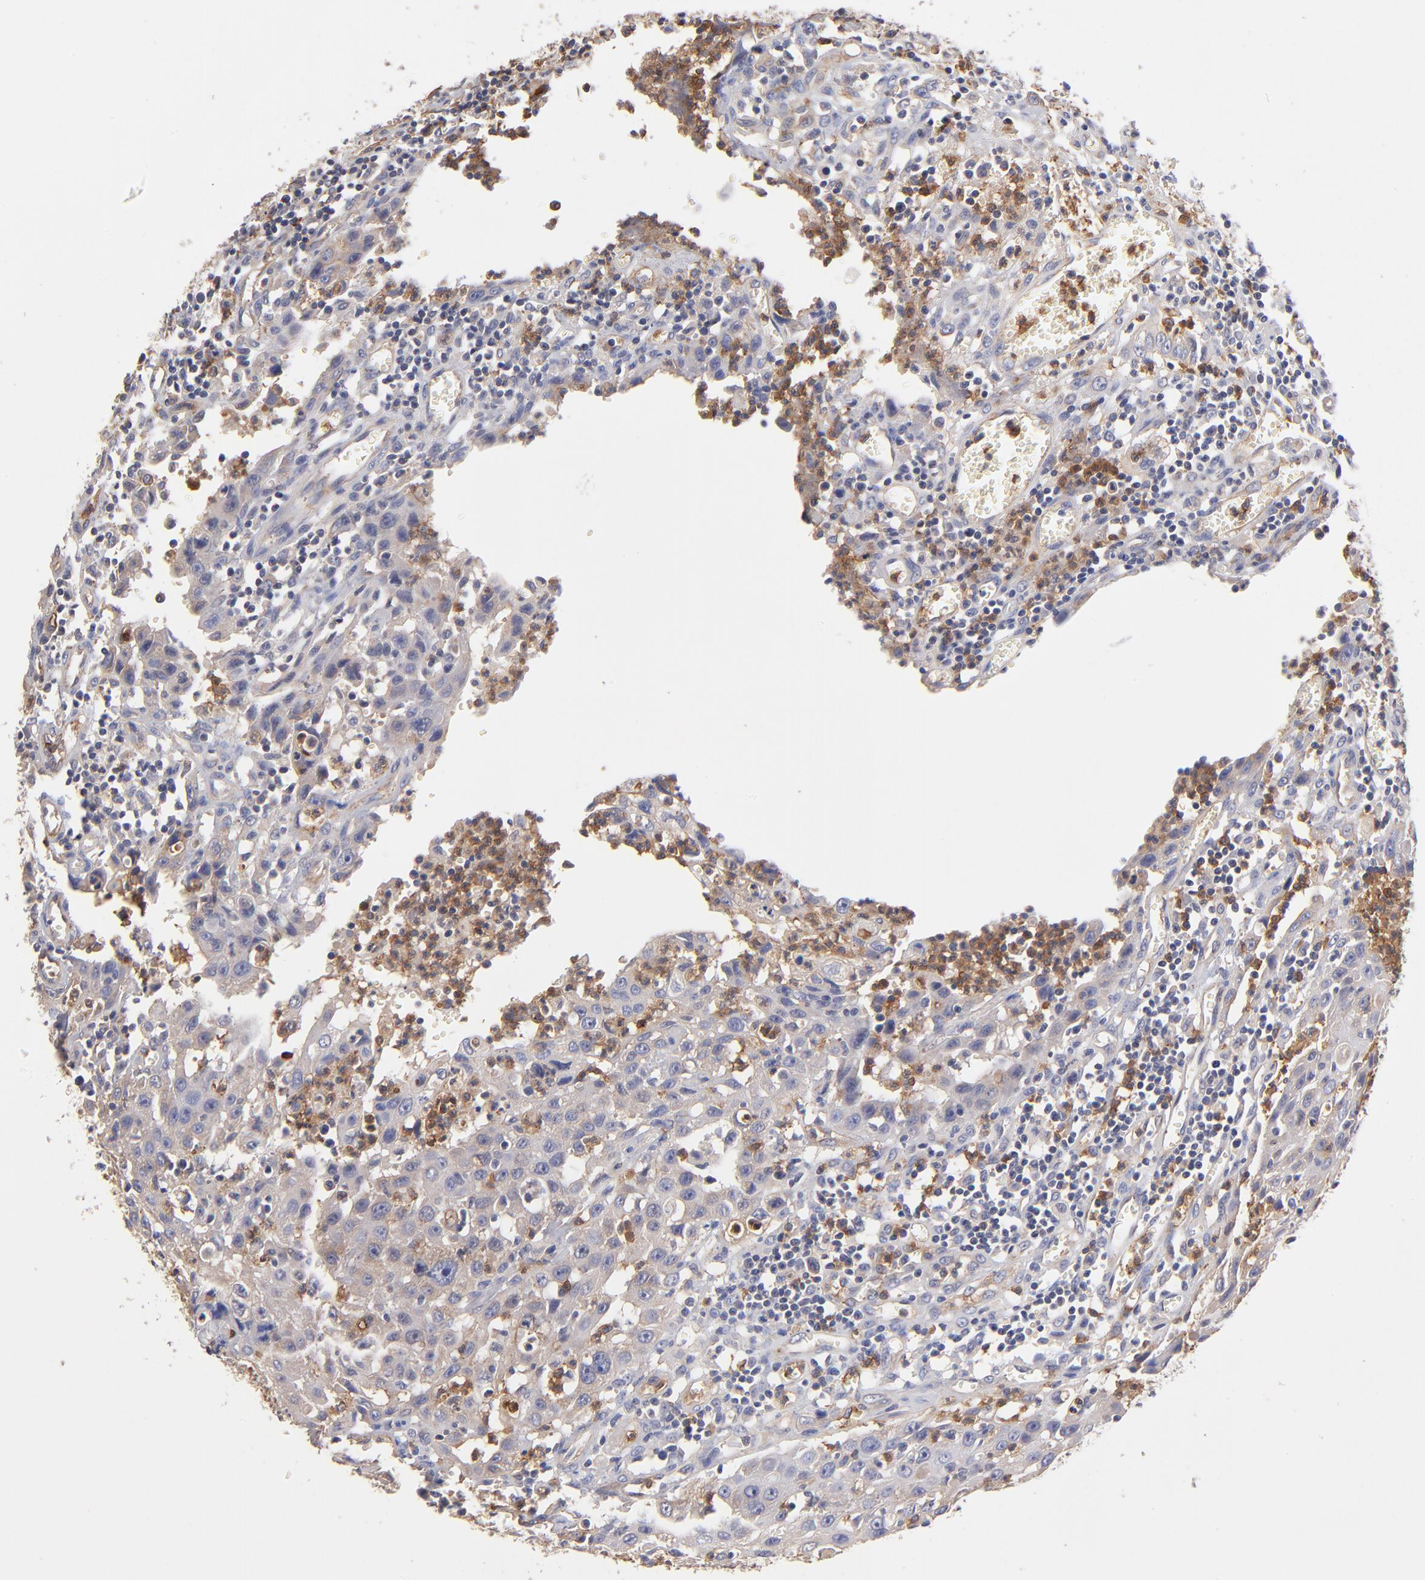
{"staining": {"intensity": "negative", "quantity": "none", "location": "none"}, "tissue": "urothelial cancer", "cell_type": "Tumor cells", "image_type": "cancer", "snomed": [{"axis": "morphology", "description": "Urothelial carcinoma, High grade"}, {"axis": "topography", "description": "Urinary bladder"}], "caption": "DAB immunohistochemical staining of urothelial cancer reveals no significant staining in tumor cells.", "gene": "ASB7", "patient": {"sex": "male", "age": 66}}